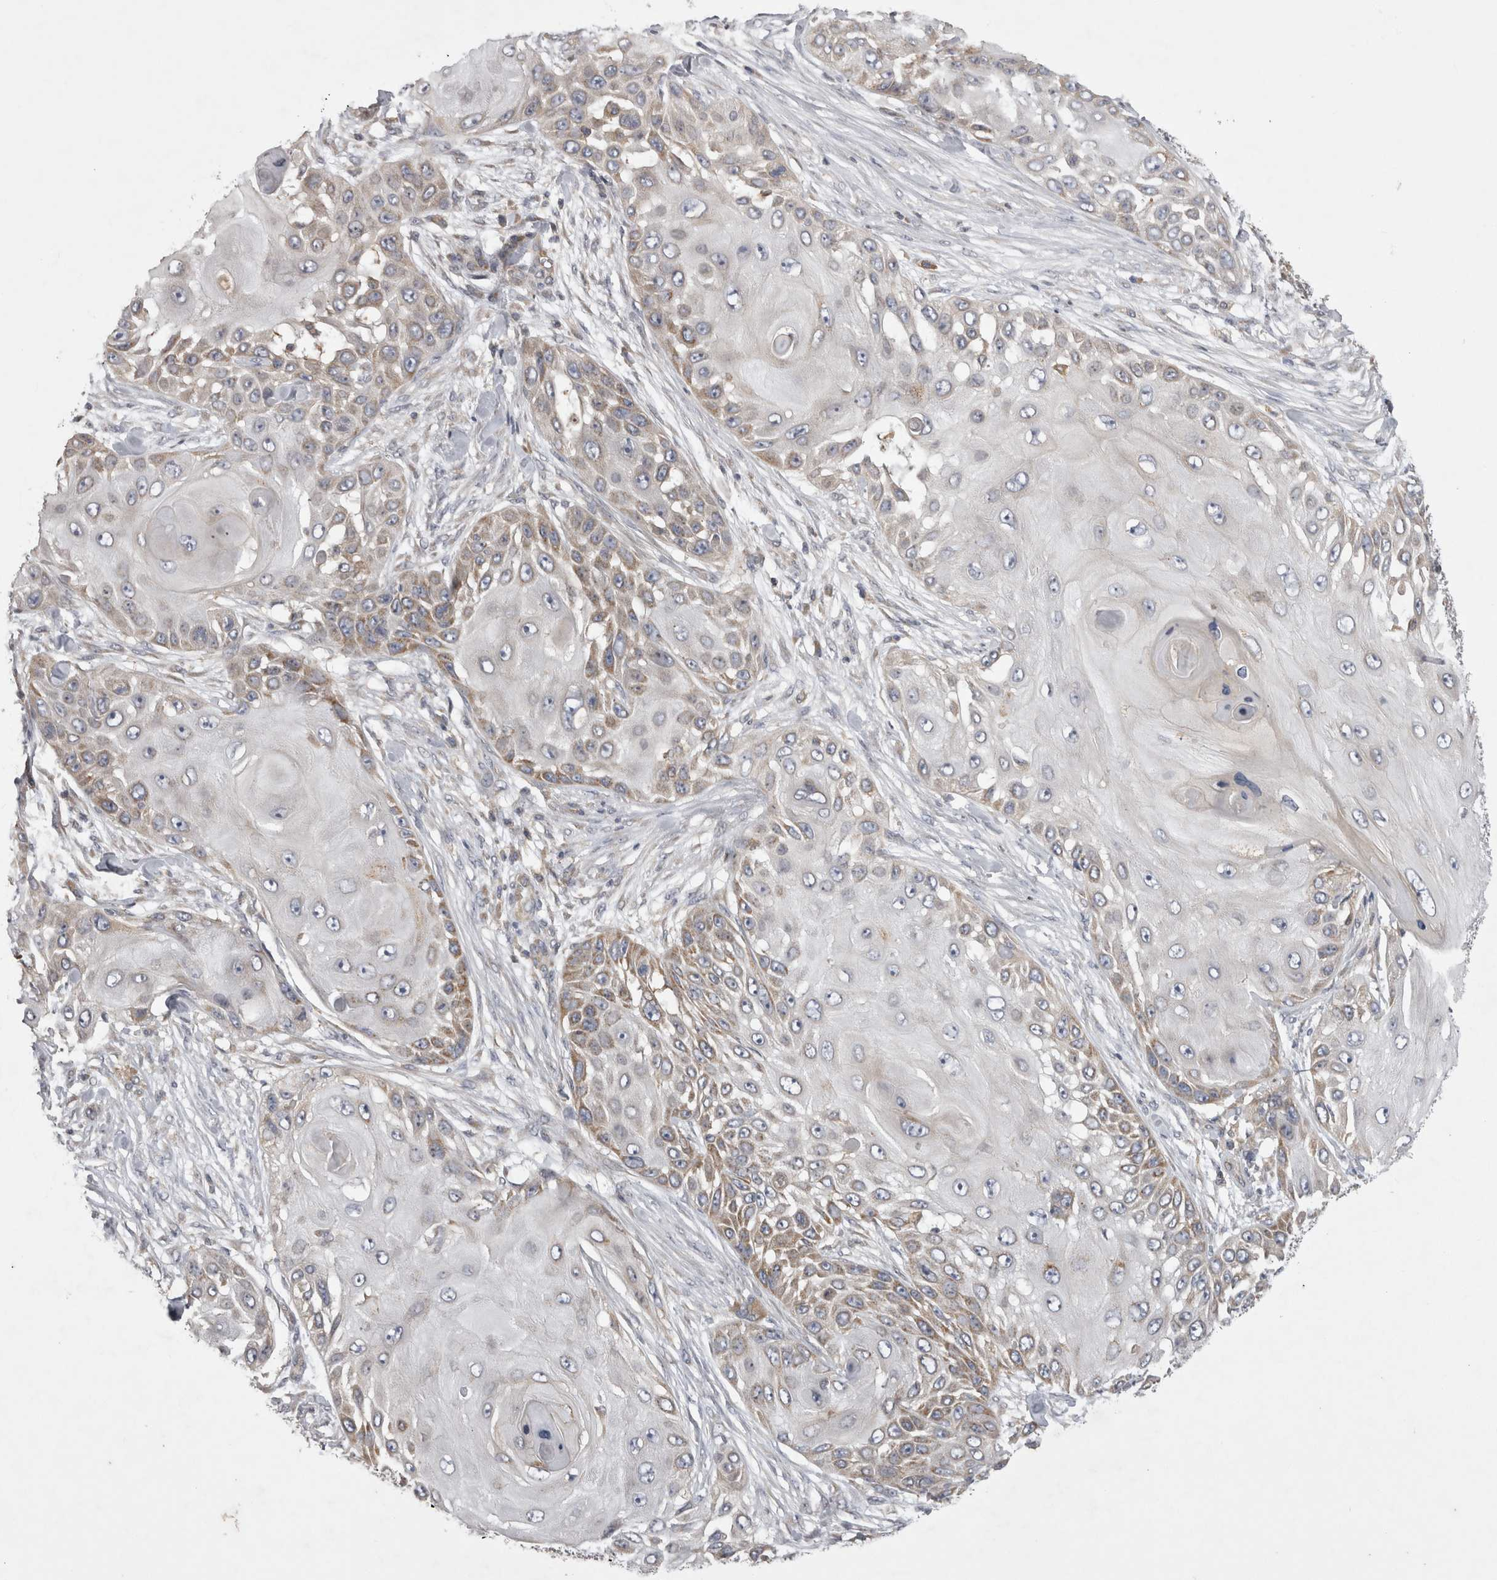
{"staining": {"intensity": "weak", "quantity": "25%-75%", "location": "cytoplasmic/membranous"}, "tissue": "skin cancer", "cell_type": "Tumor cells", "image_type": "cancer", "snomed": [{"axis": "morphology", "description": "Squamous cell carcinoma, NOS"}, {"axis": "topography", "description": "Skin"}], "caption": "Tumor cells demonstrate low levels of weak cytoplasmic/membranous expression in approximately 25%-75% of cells in skin cancer (squamous cell carcinoma). Using DAB (brown) and hematoxylin (blue) stains, captured at high magnification using brightfield microscopy.", "gene": "TSPOAP1", "patient": {"sex": "female", "age": 44}}